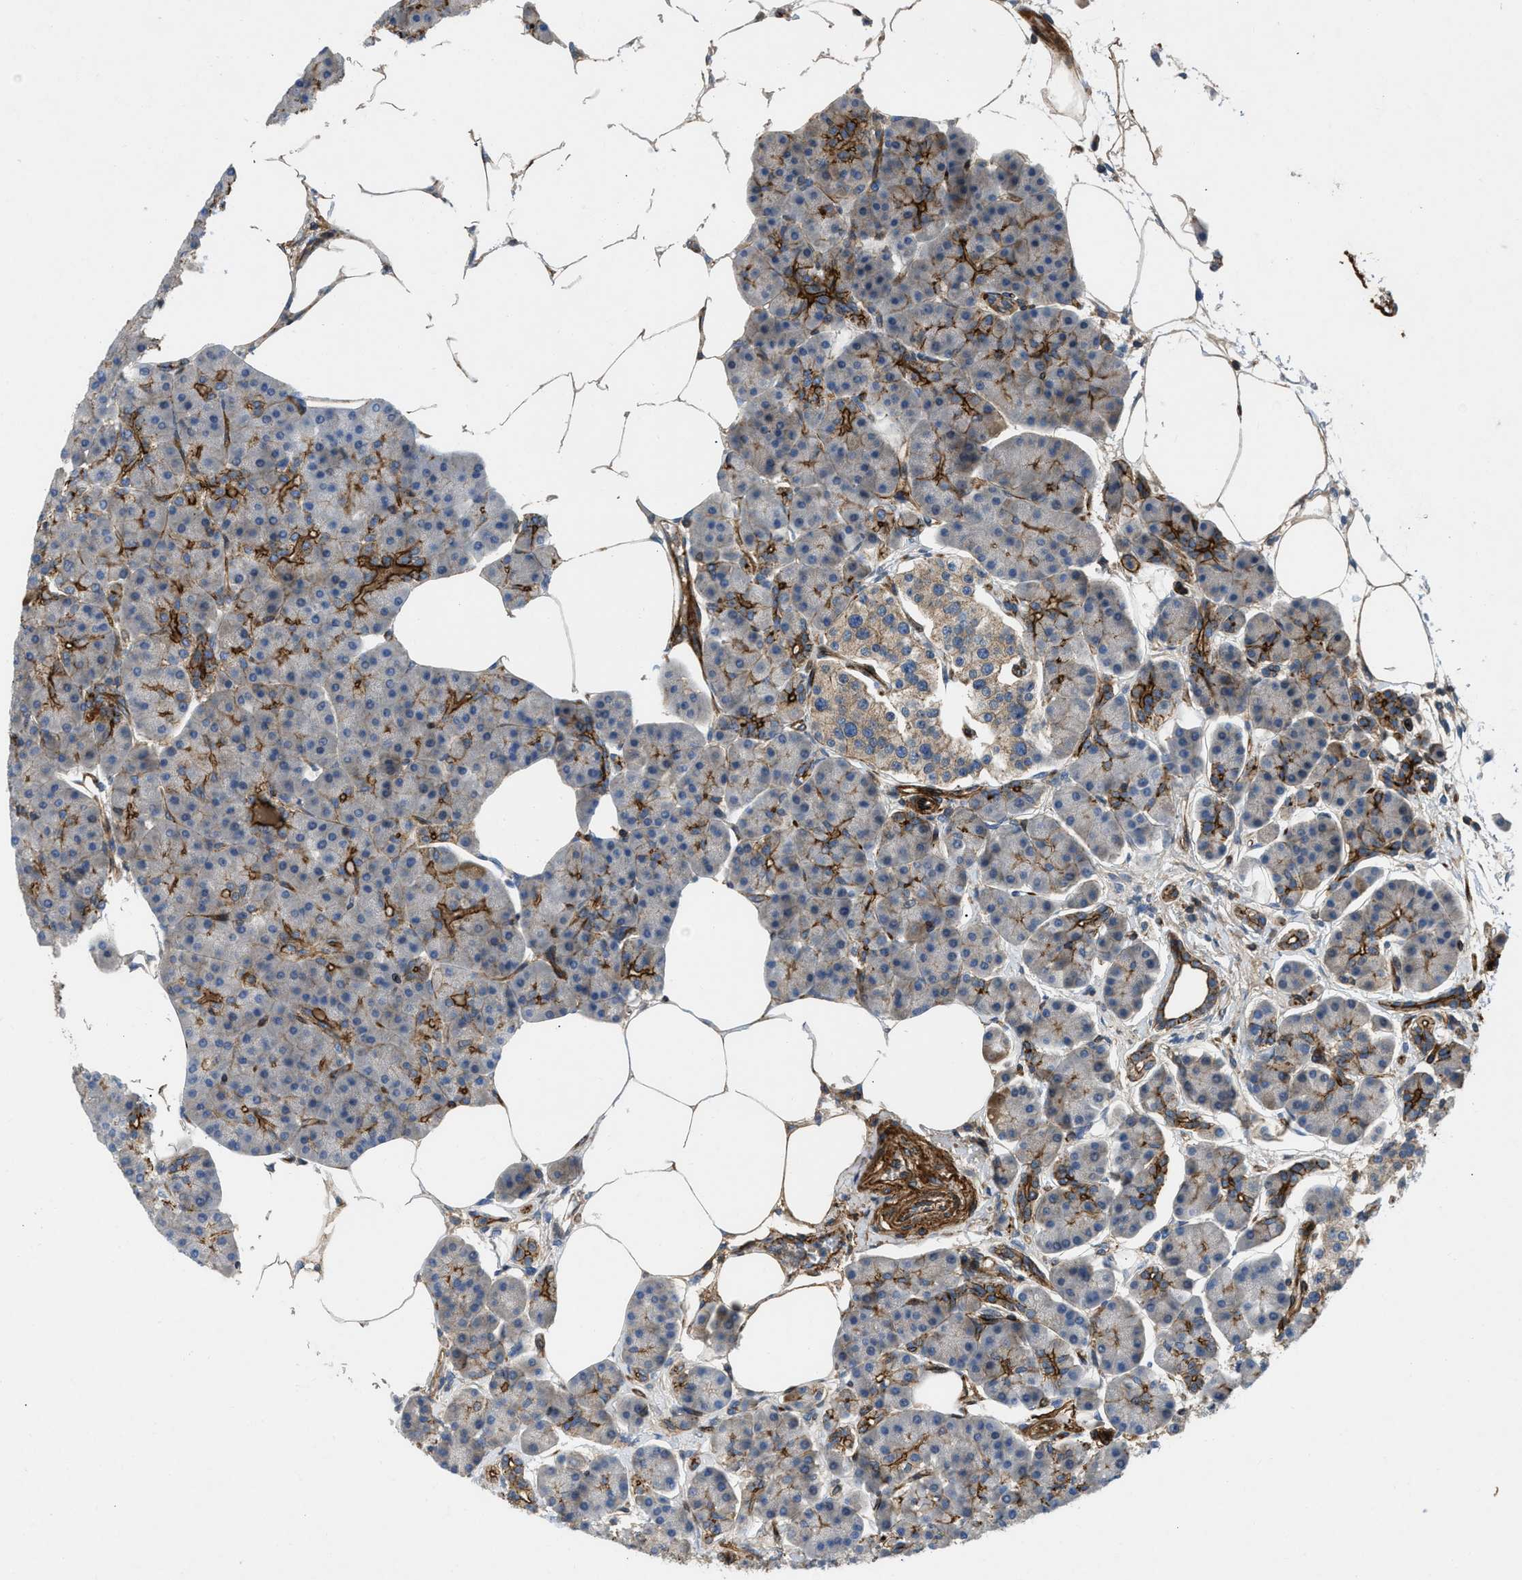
{"staining": {"intensity": "strong", "quantity": "<25%", "location": "cytoplasmic/membranous"}, "tissue": "pancreas", "cell_type": "Exocrine glandular cells", "image_type": "normal", "snomed": [{"axis": "morphology", "description": "Normal tissue, NOS"}, {"axis": "topography", "description": "Pancreas"}], "caption": "A brown stain highlights strong cytoplasmic/membranous staining of a protein in exocrine glandular cells of unremarkable human pancreas. The protein of interest is stained brown, and the nuclei are stained in blue (DAB IHC with brightfield microscopy, high magnification).", "gene": "NYNRIN", "patient": {"sex": "female", "age": 70}}